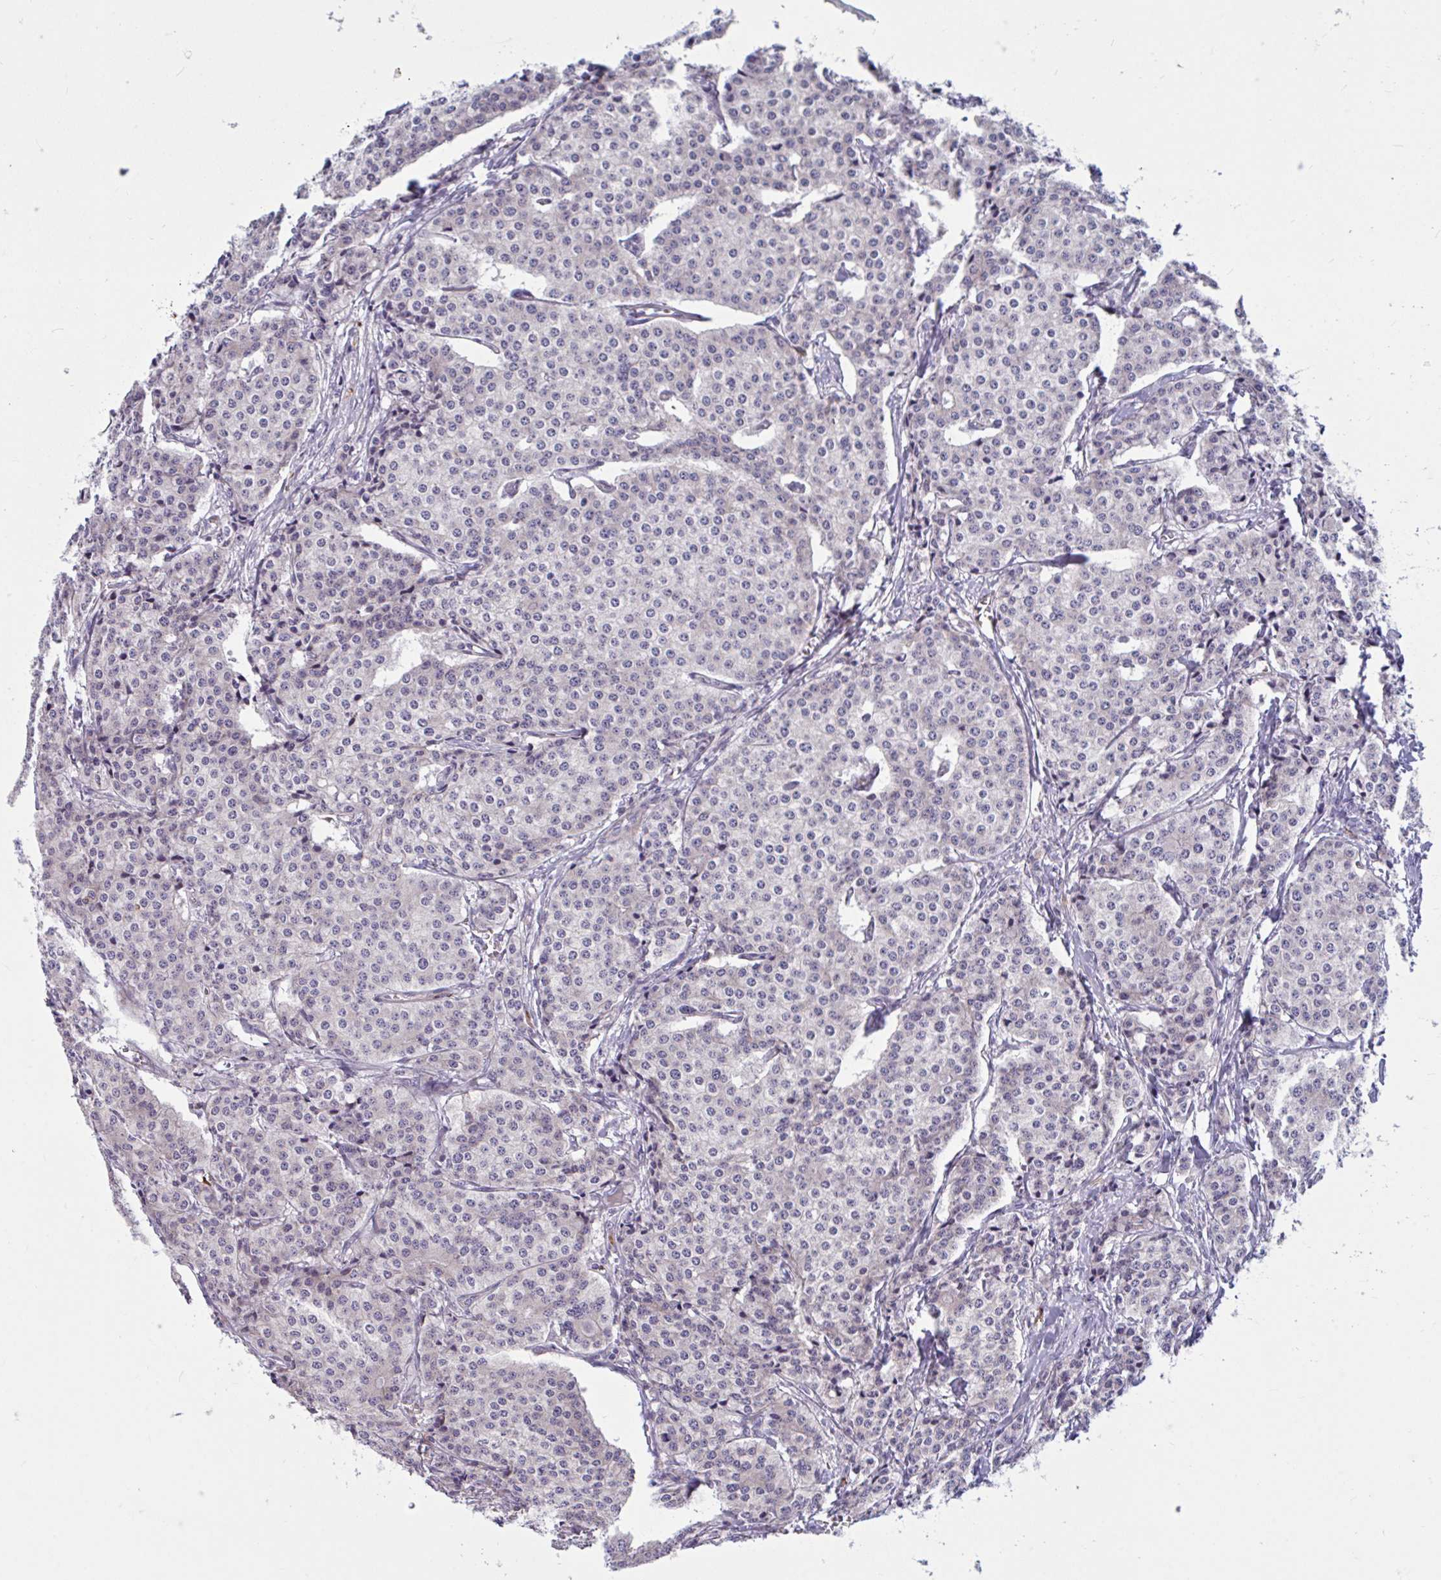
{"staining": {"intensity": "negative", "quantity": "none", "location": "none"}, "tissue": "carcinoid", "cell_type": "Tumor cells", "image_type": "cancer", "snomed": [{"axis": "morphology", "description": "Carcinoid, malignant, NOS"}, {"axis": "topography", "description": "Small intestine"}], "caption": "Immunohistochemistry (IHC) micrograph of neoplastic tissue: human carcinoid stained with DAB reveals no significant protein expression in tumor cells. (DAB immunohistochemistry (IHC) visualized using brightfield microscopy, high magnification).", "gene": "WBP1", "patient": {"sex": "female", "age": 64}}